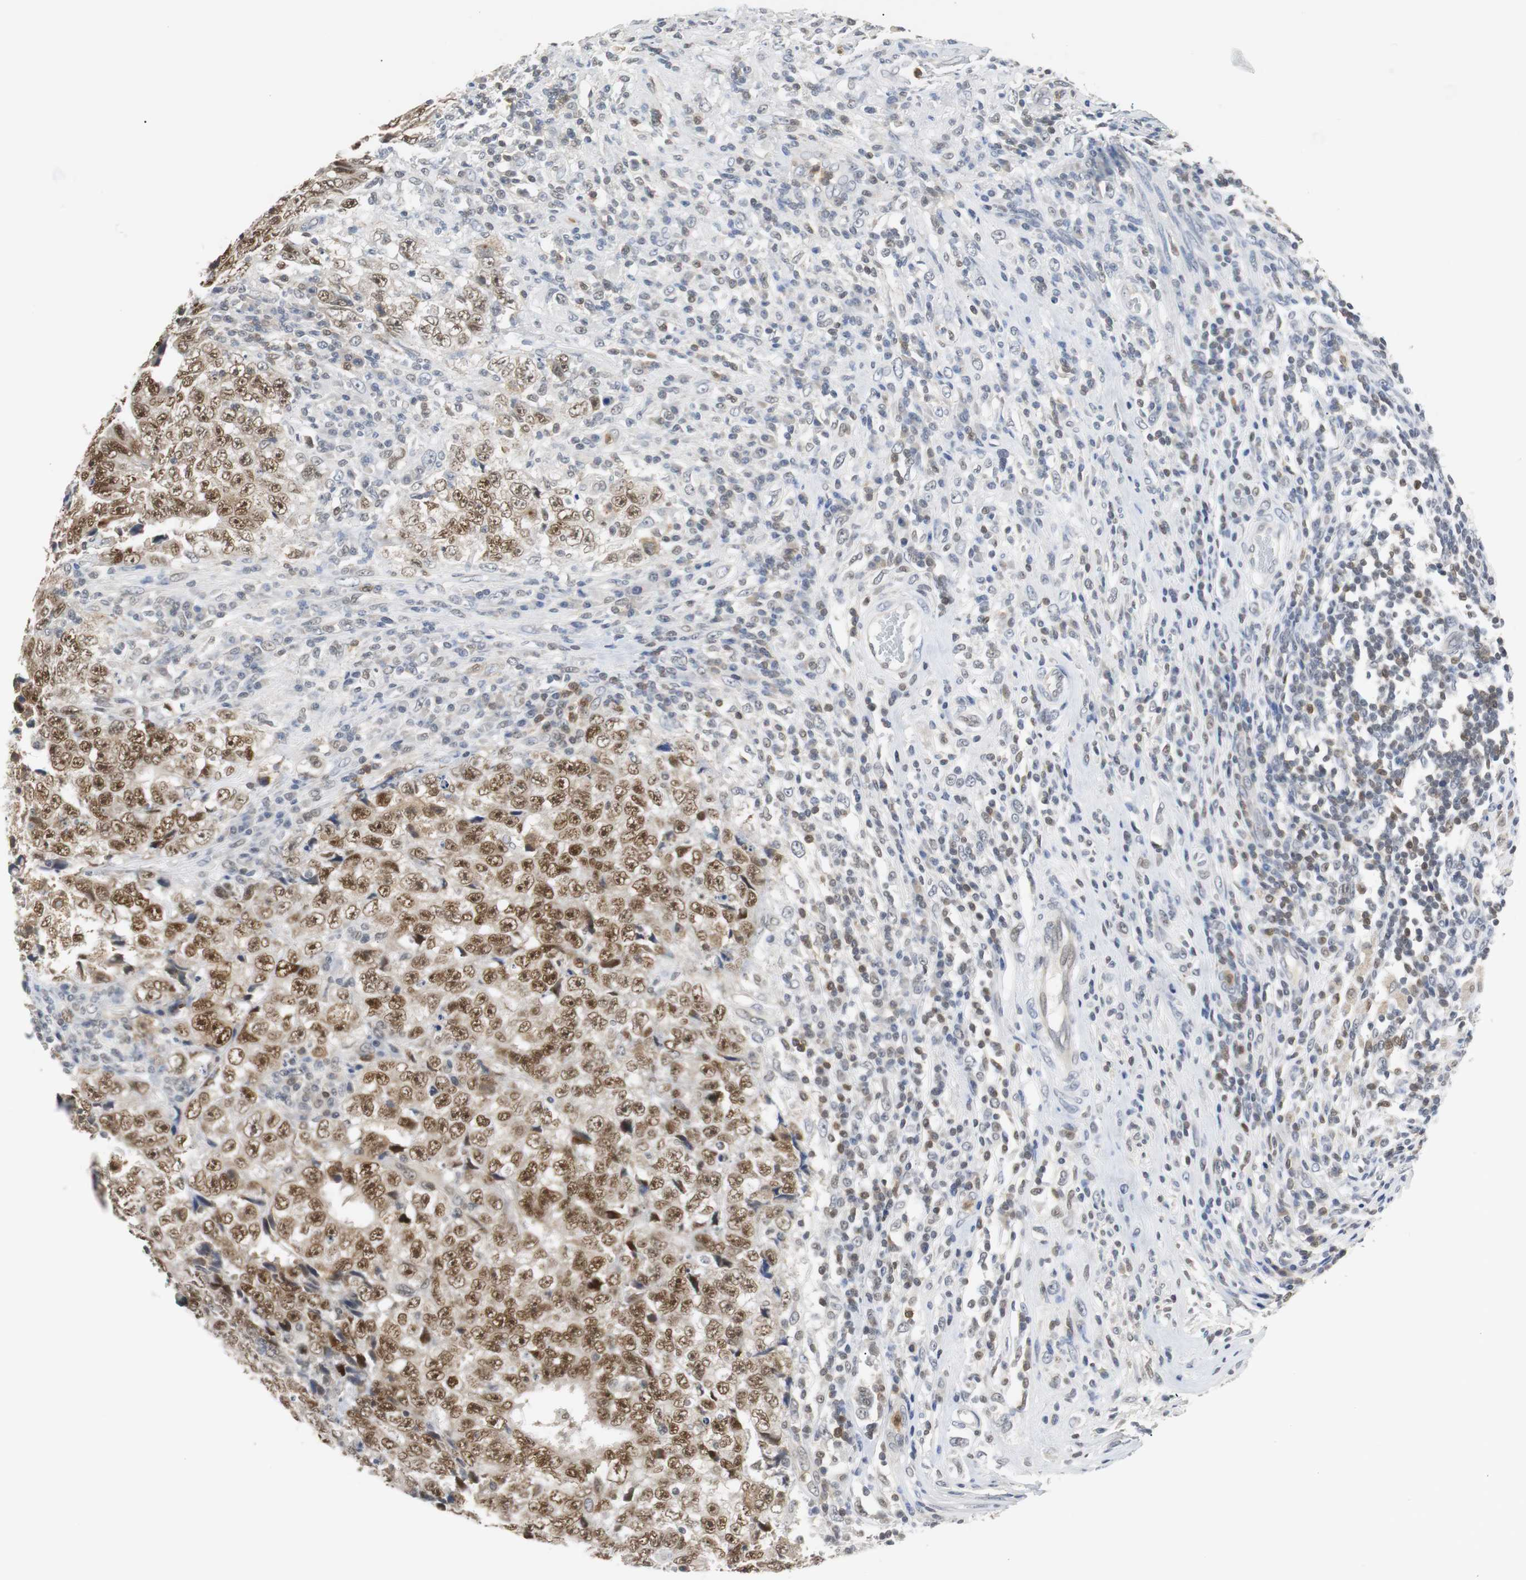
{"staining": {"intensity": "strong", "quantity": ">75%", "location": "nuclear"}, "tissue": "testis cancer", "cell_type": "Tumor cells", "image_type": "cancer", "snomed": [{"axis": "morphology", "description": "Necrosis, NOS"}, {"axis": "morphology", "description": "Carcinoma, Embryonal, NOS"}, {"axis": "topography", "description": "Testis"}], "caption": "Immunohistochemical staining of human embryonal carcinoma (testis) displays high levels of strong nuclear protein expression in approximately >75% of tumor cells.", "gene": "SIRT1", "patient": {"sex": "male", "age": 19}}